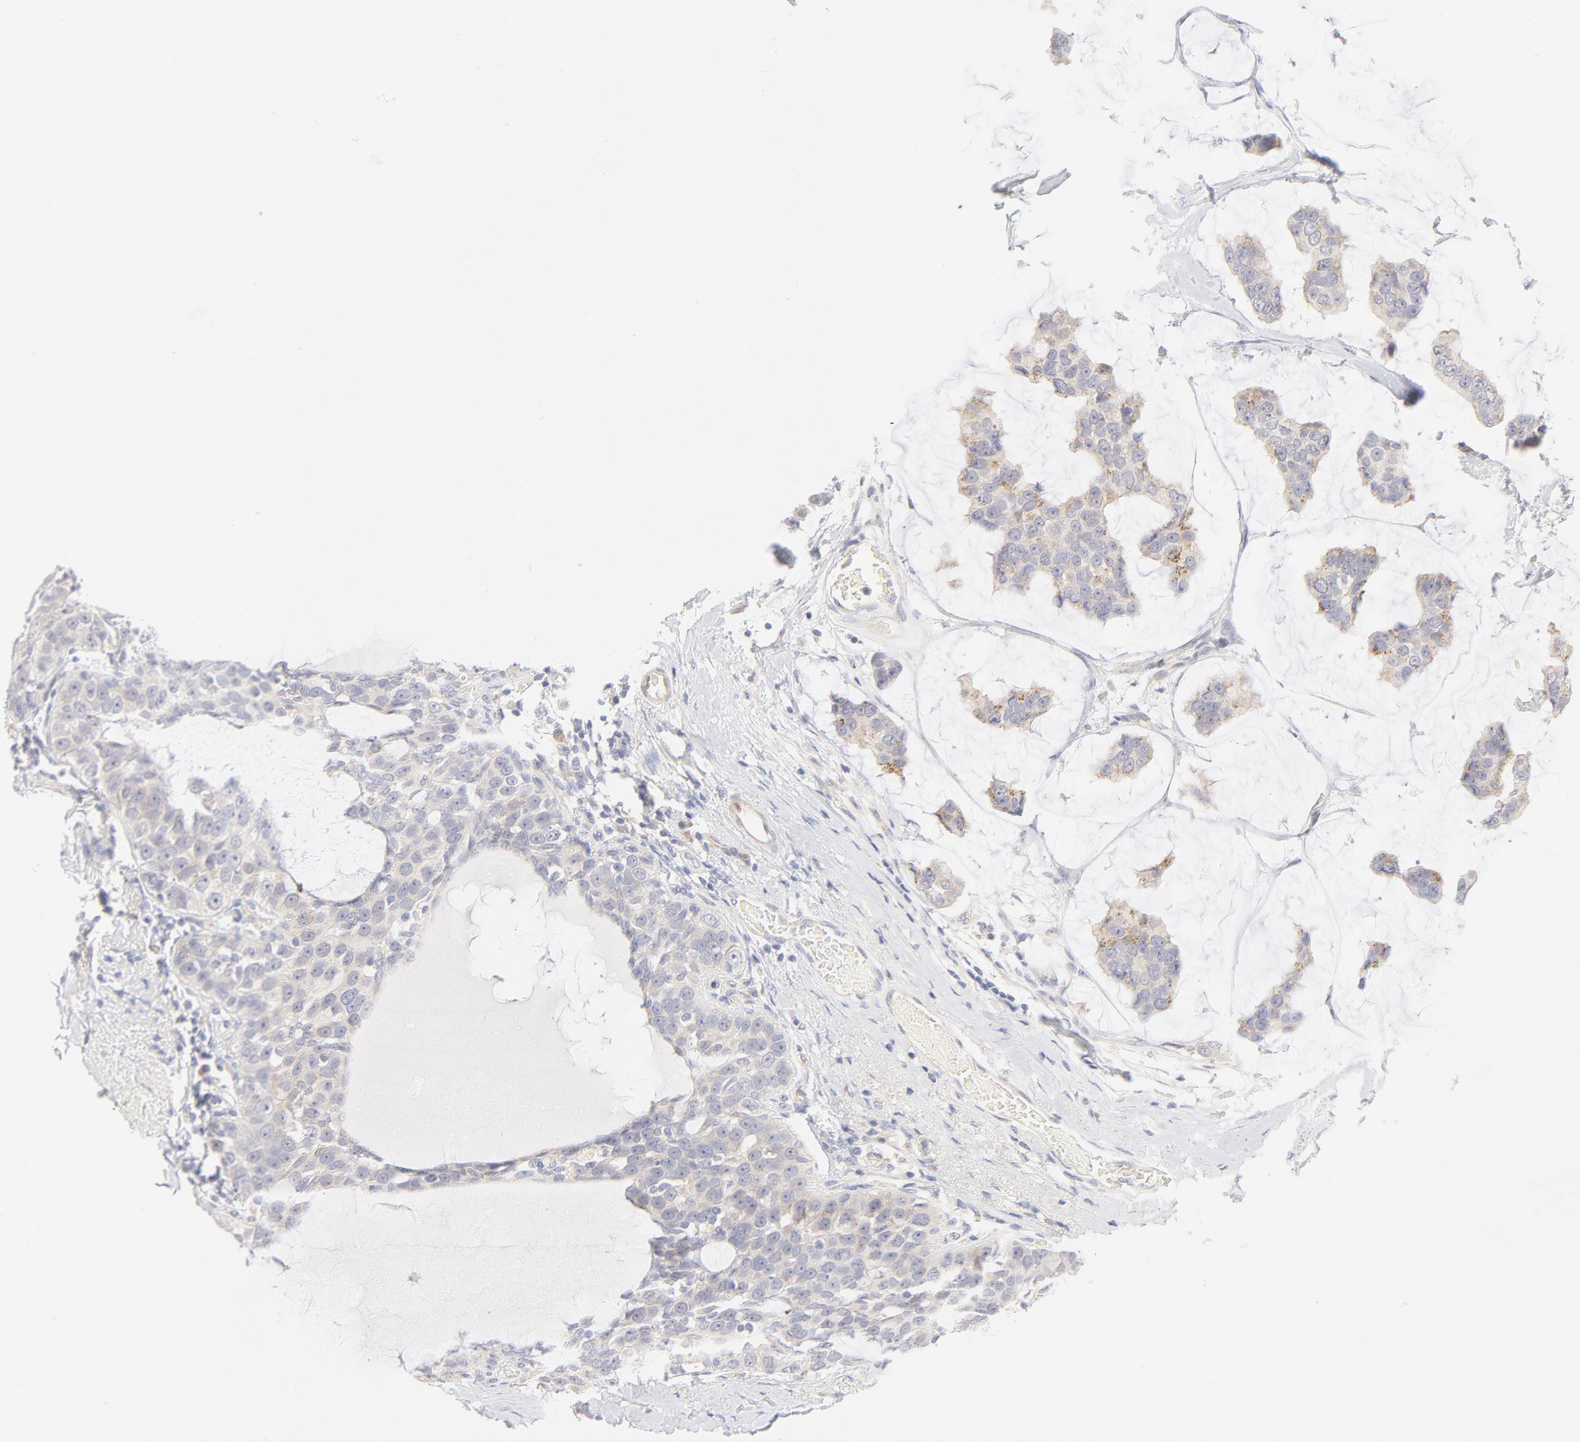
{"staining": {"intensity": "moderate", "quantity": ">75%", "location": "cytoplasmic/membranous"}, "tissue": "breast cancer", "cell_type": "Tumor cells", "image_type": "cancer", "snomed": [{"axis": "morphology", "description": "Normal tissue, NOS"}, {"axis": "morphology", "description": "Duct carcinoma"}, {"axis": "topography", "description": "Breast"}], "caption": "Brown immunohistochemical staining in breast cancer (infiltrating ductal carcinoma) reveals moderate cytoplasmic/membranous expression in approximately >75% of tumor cells.", "gene": "NKX2-2", "patient": {"sex": "female", "age": 50}}